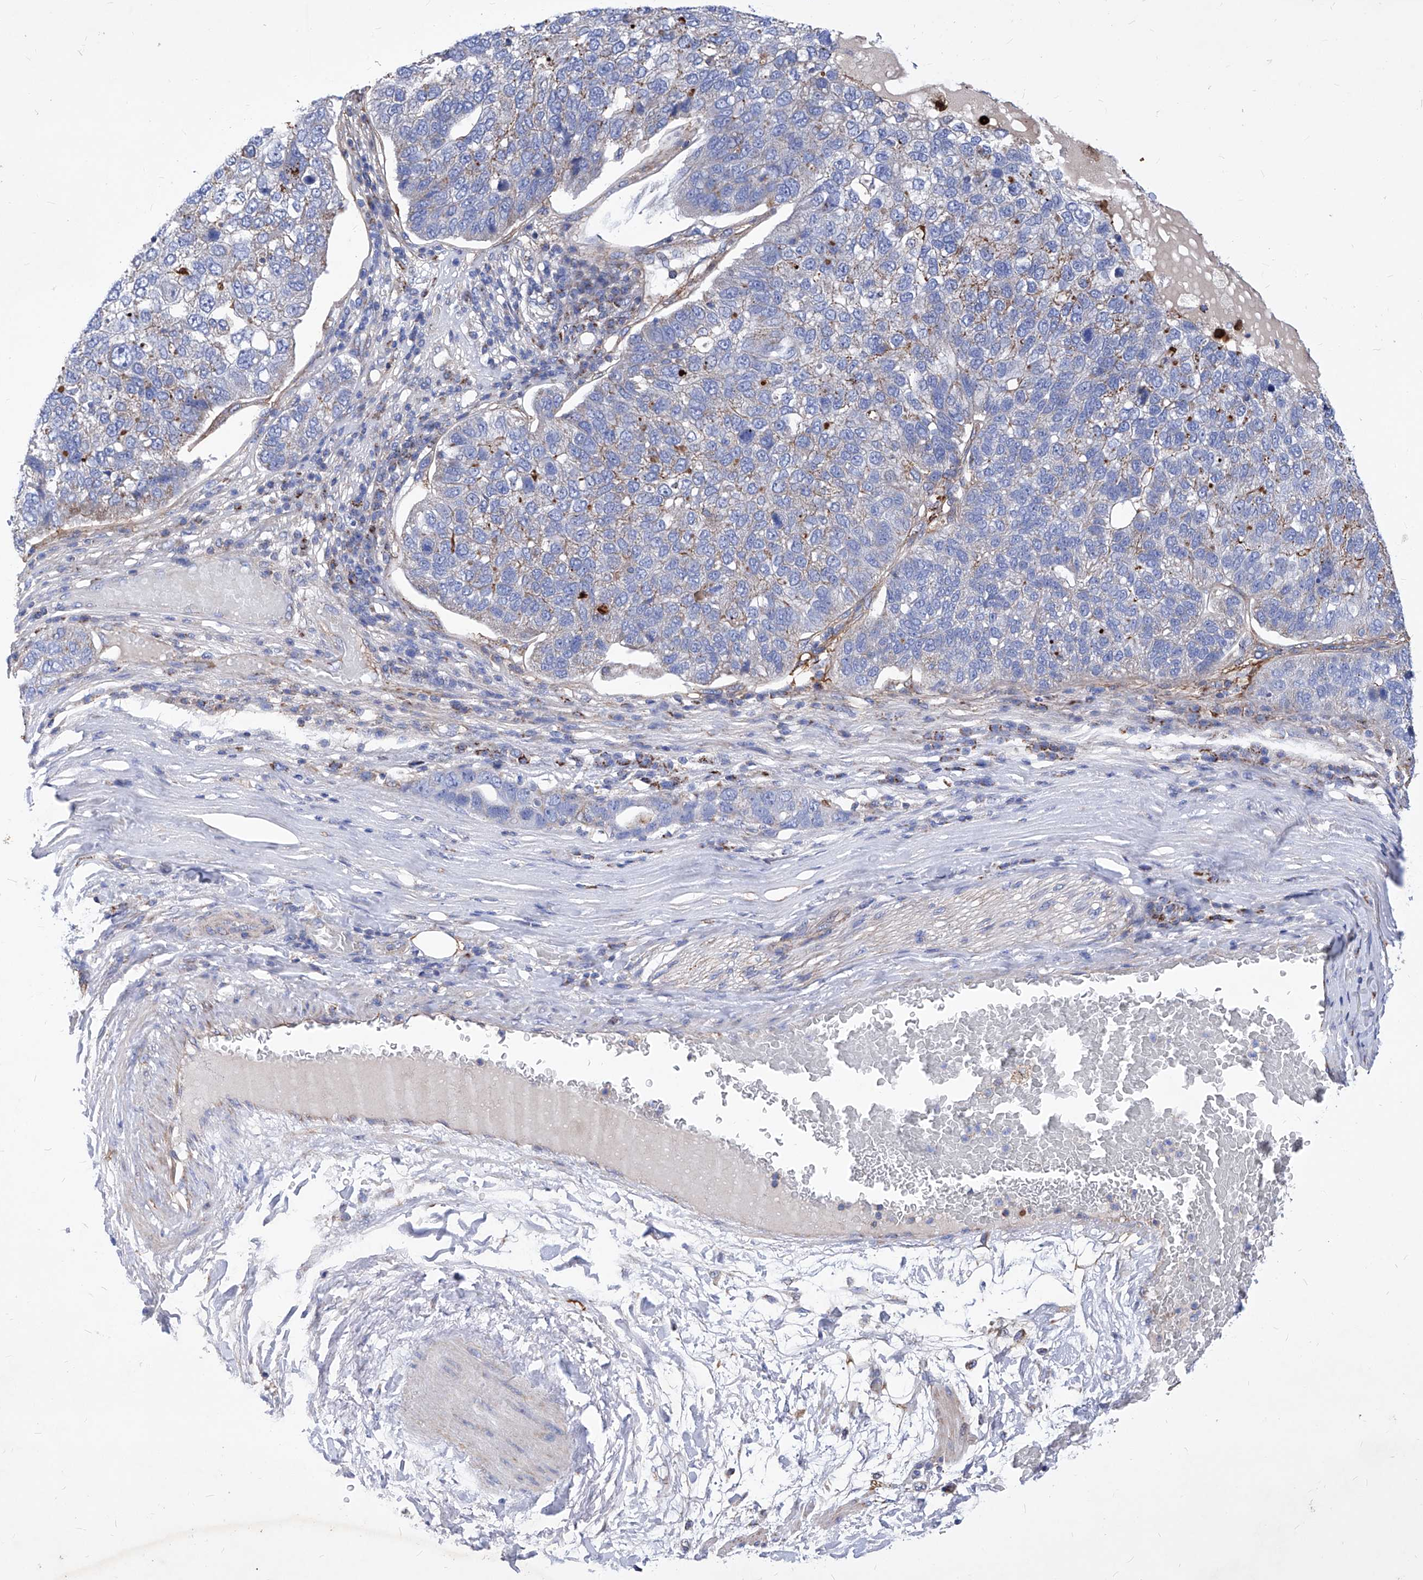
{"staining": {"intensity": "weak", "quantity": "<25%", "location": "cytoplasmic/membranous"}, "tissue": "pancreatic cancer", "cell_type": "Tumor cells", "image_type": "cancer", "snomed": [{"axis": "morphology", "description": "Adenocarcinoma, NOS"}, {"axis": "topography", "description": "Pancreas"}], "caption": "Immunohistochemistry histopathology image of neoplastic tissue: human pancreatic cancer stained with DAB reveals no significant protein positivity in tumor cells. (IHC, brightfield microscopy, high magnification).", "gene": "HRNR", "patient": {"sex": "female", "age": 61}}